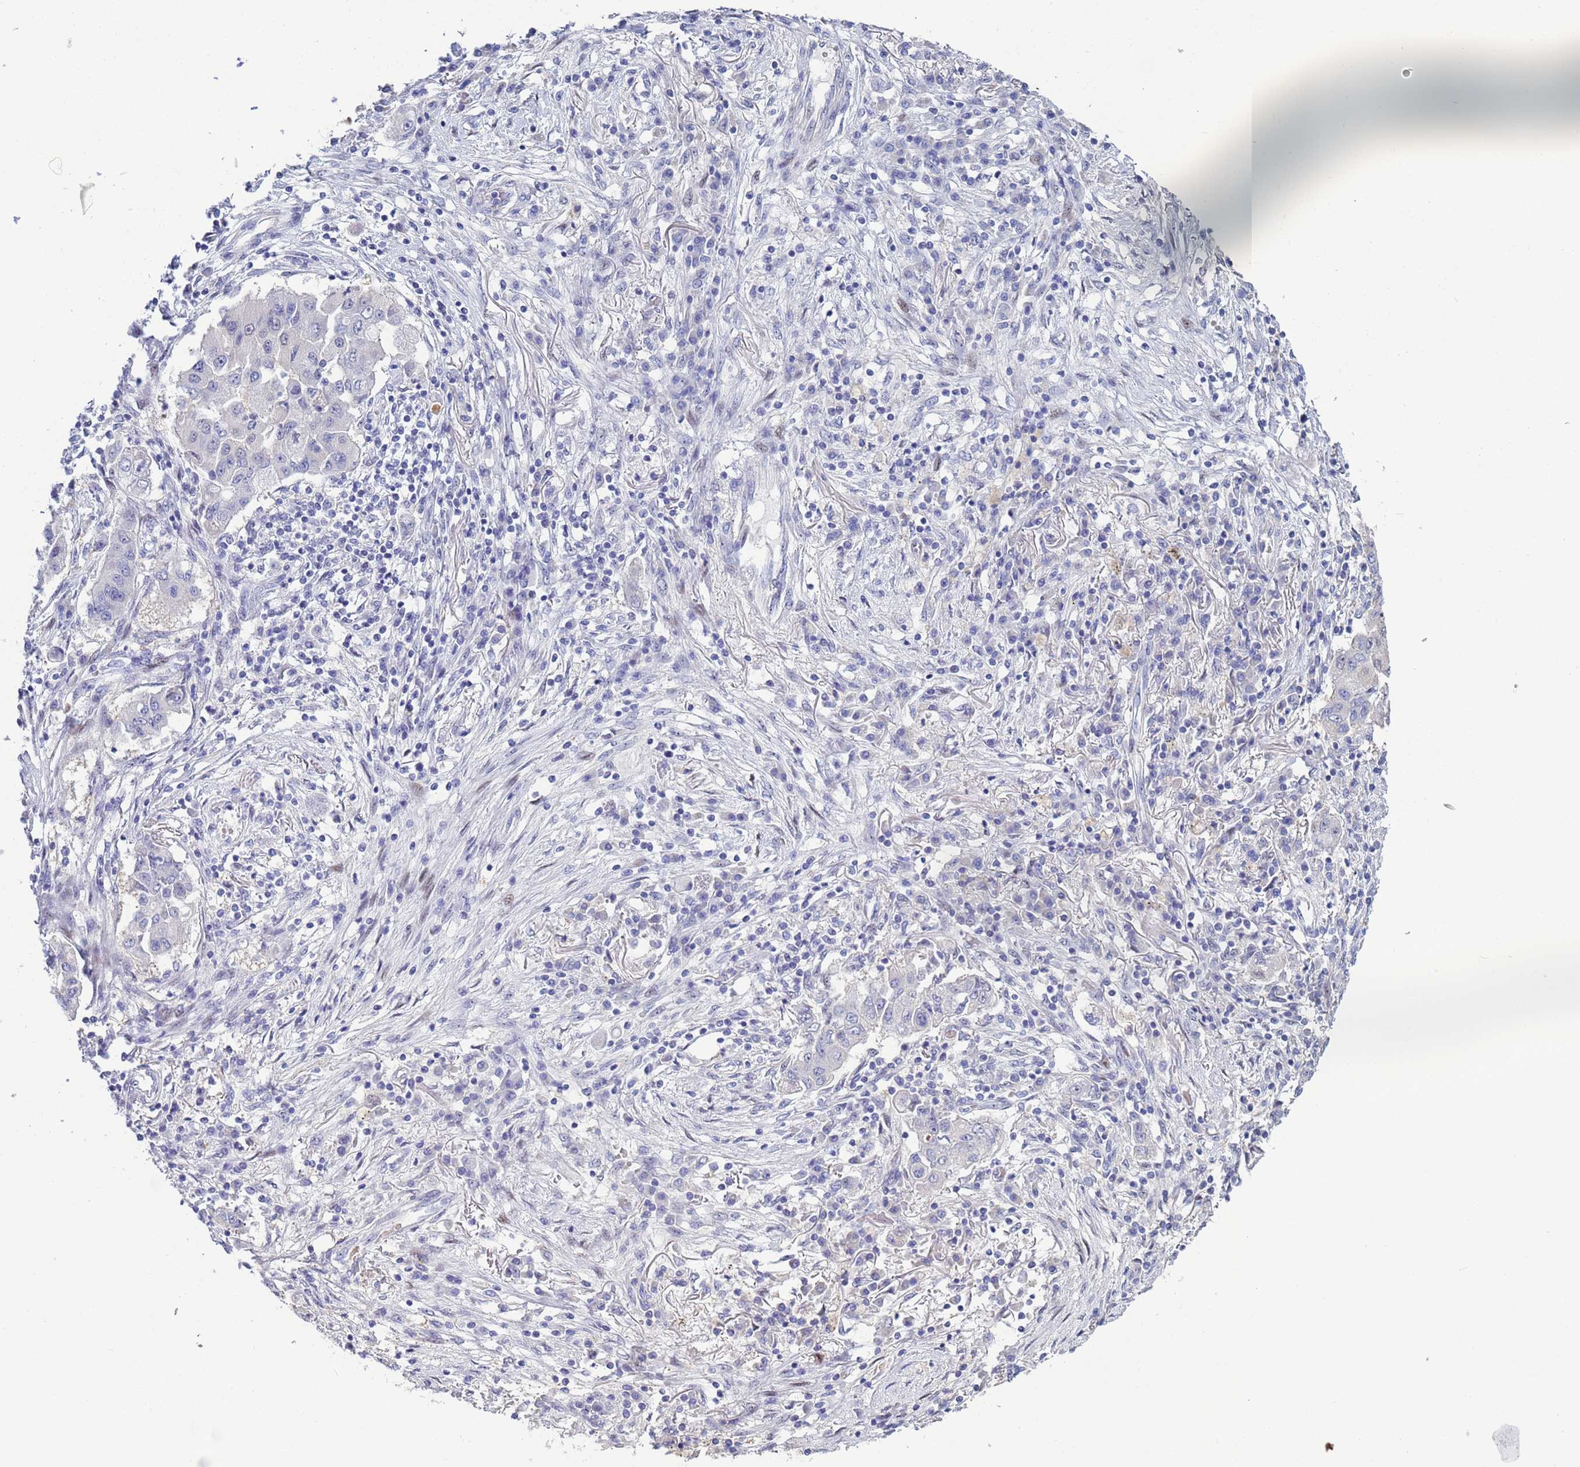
{"staining": {"intensity": "negative", "quantity": "none", "location": "none"}, "tissue": "lung cancer", "cell_type": "Tumor cells", "image_type": "cancer", "snomed": [{"axis": "morphology", "description": "Squamous cell carcinoma, NOS"}, {"axis": "topography", "description": "Lung"}], "caption": "Immunohistochemistry (IHC) of lung squamous cell carcinoma exhibits no positivity in tumor cells.", "gene": "PPP6R1", "patient": {"sex": "male", "age": 74}}